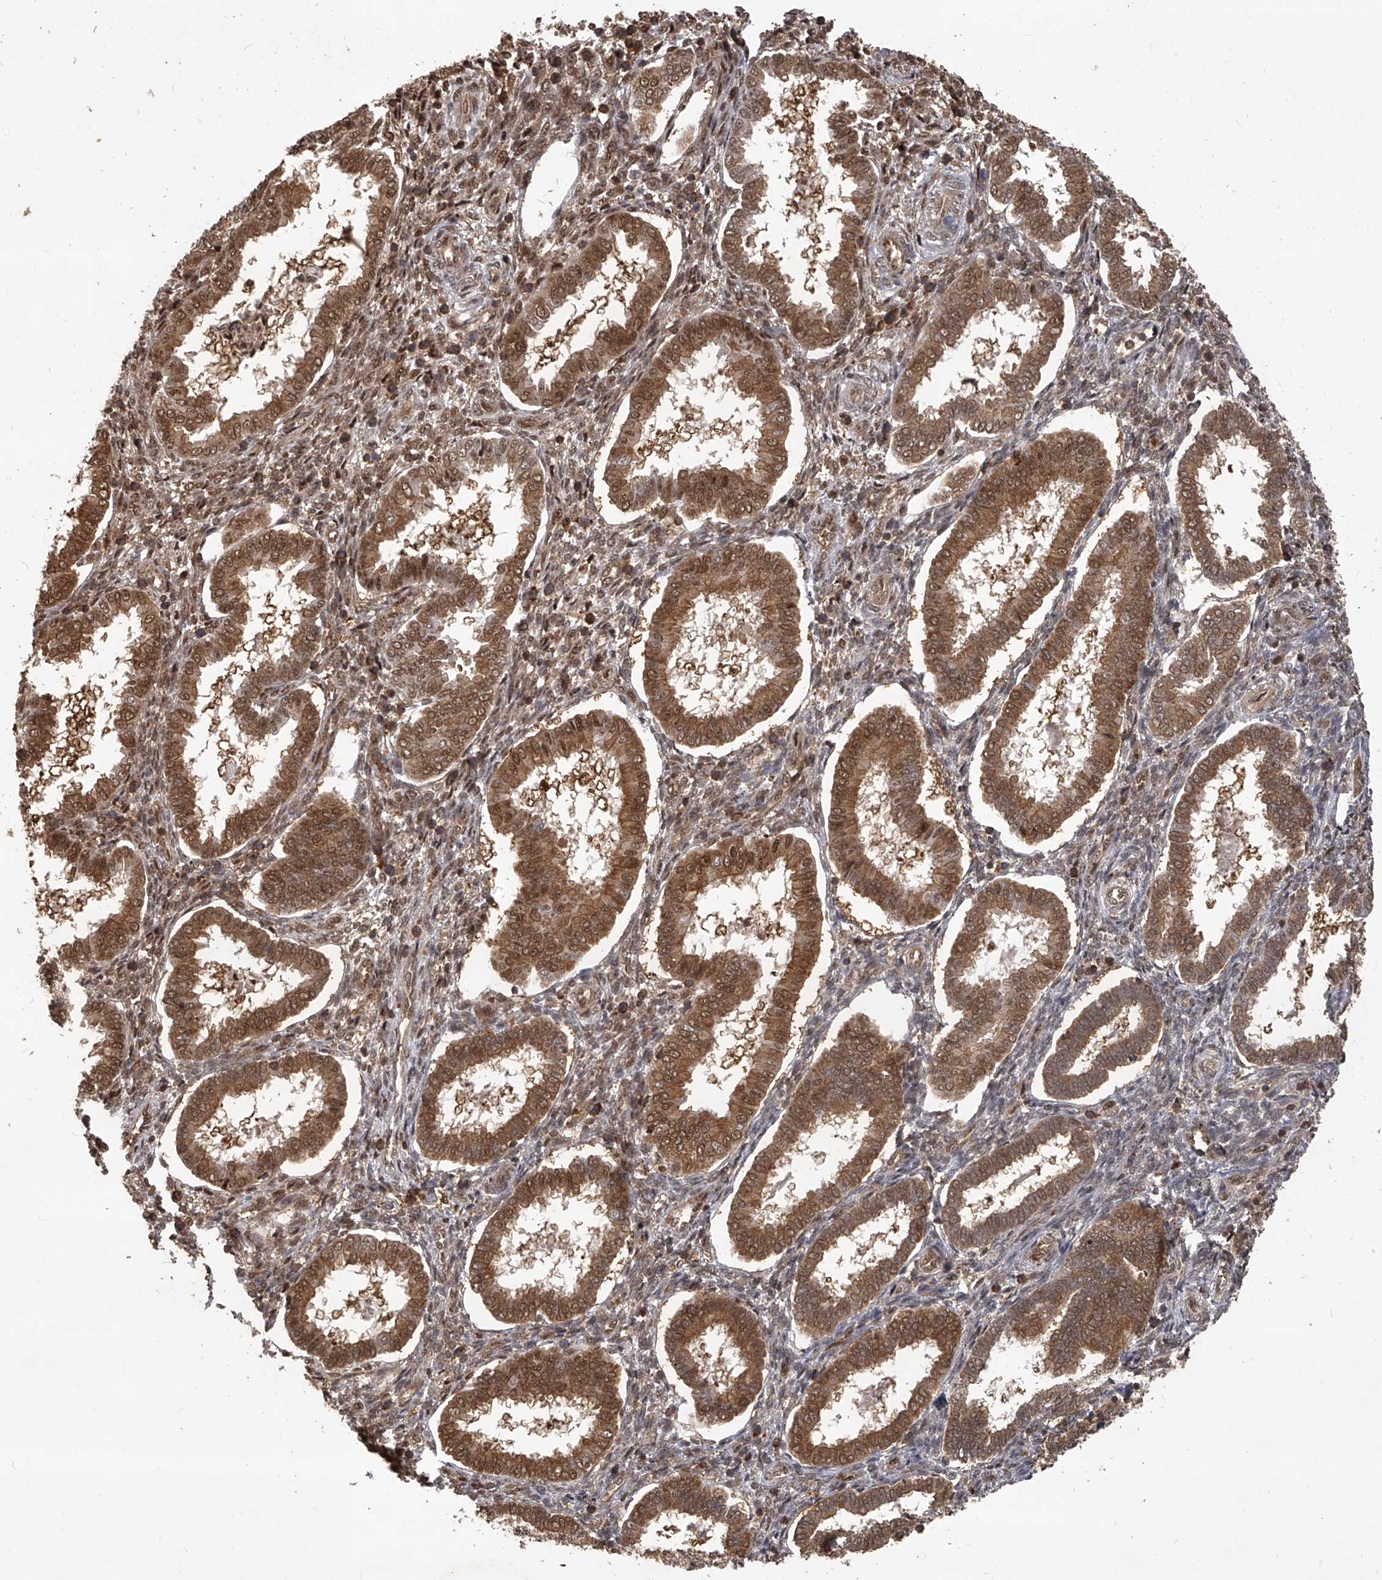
{"staining": {"intensity": "moderate", "quantity": "25%-75%", "location": "cytoplasmic/membranous,nuclear"}, "tissue": "endometrium", "cell_type": "Cells in endometrial stroma", "image_type": "normal", "snomed": [{"axis": "morphology", "description": "Normal tissue, NOS"}, {"axis": "topography", "description": "Endometrium"}], "caption": "Immunohistochemistry (IHC) photomicrograph of normal human endometrium stained for a protein (brown), which shows medium levels of moderate cytoplasmic/membranous,nuclear positivity in approximately 25%-75% of cells in endometrial stroma.", "gene": "PSMB1", "patient": {"sex": "female", "age": 24}}